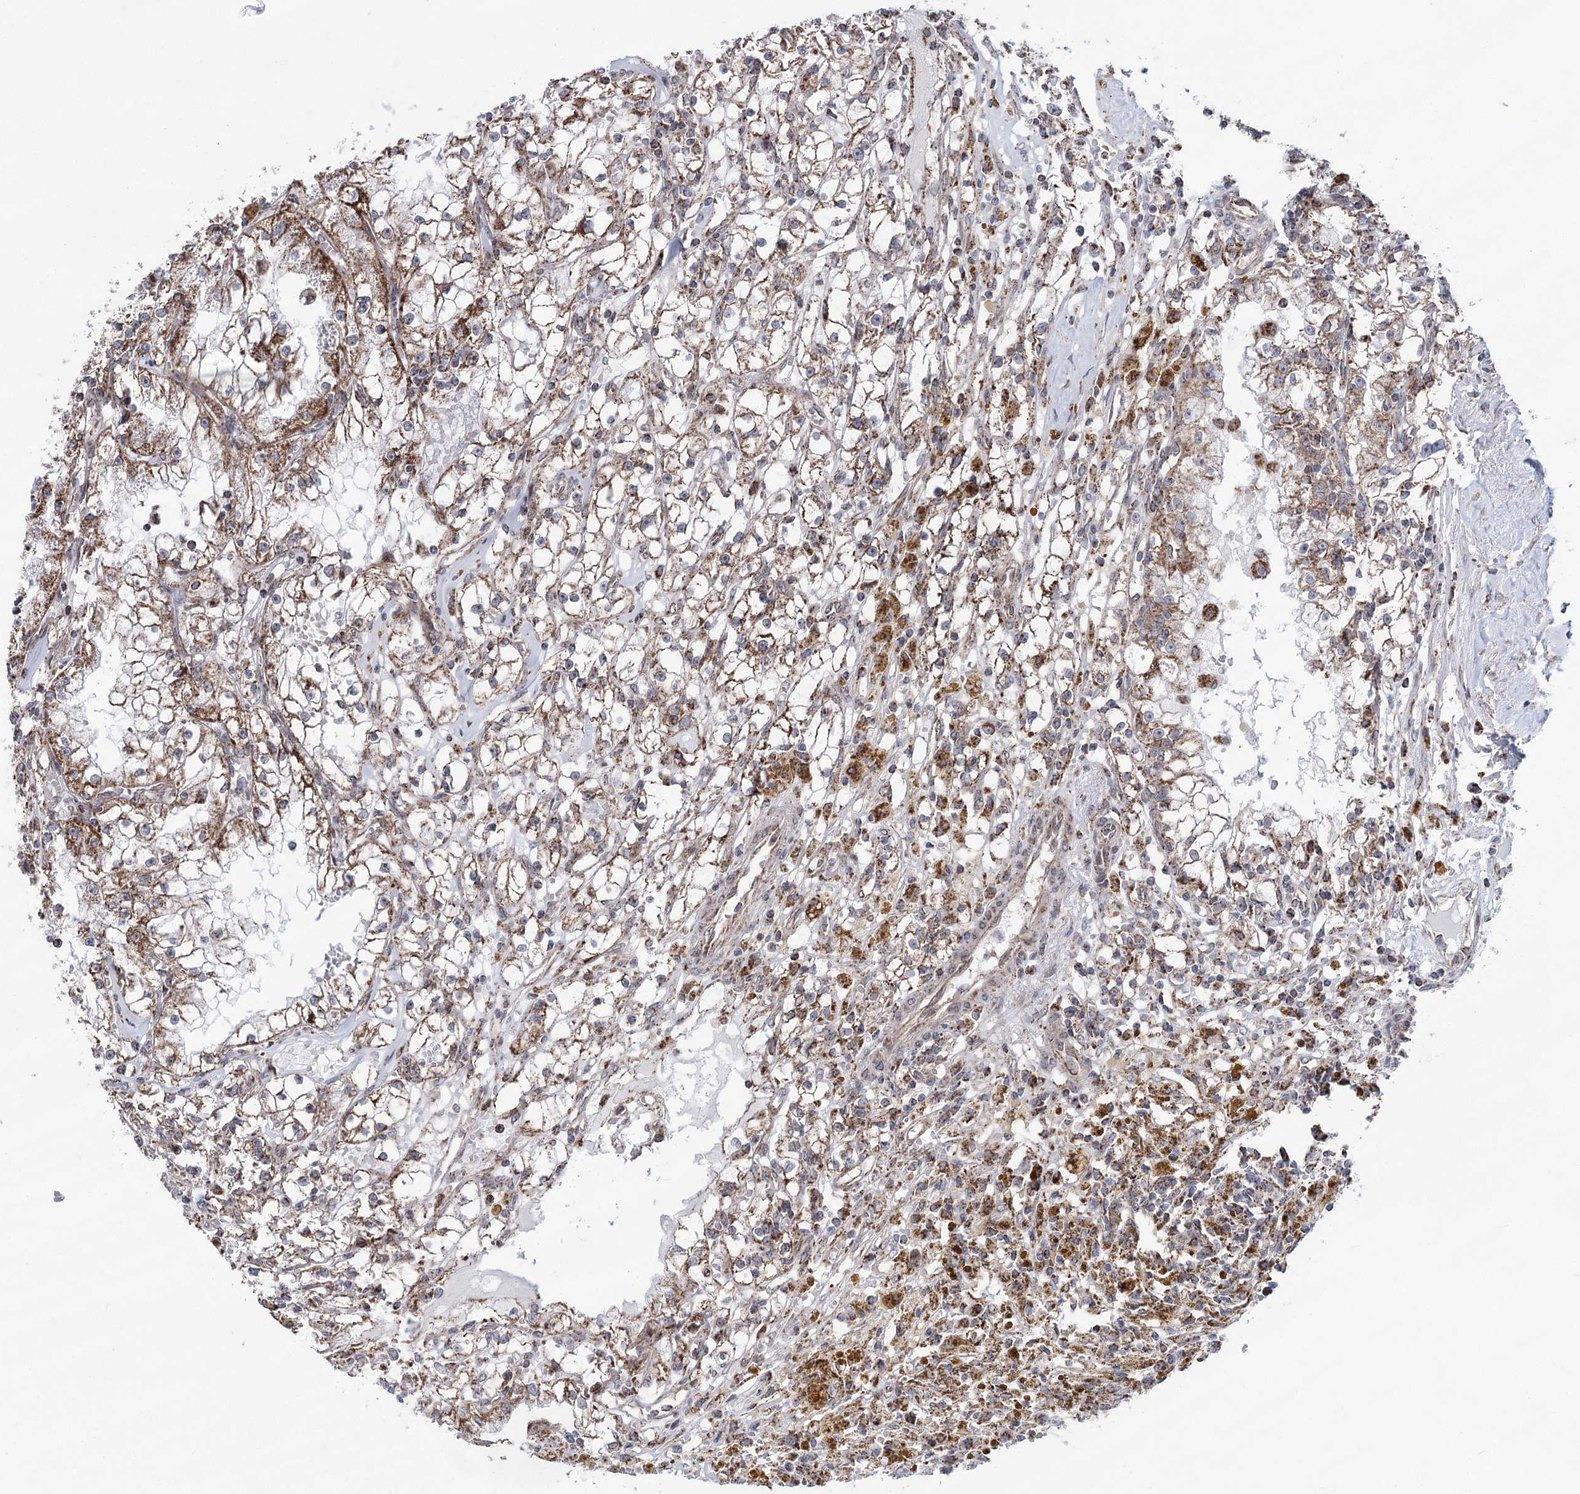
{"staining": {"intensity": "moderate", "quantity": ">75%", "location": "cytoplasmic/membranous"}, "tissue": "renal cancer", "cell_type": "Tumor cells", "image_type": "cancer", "snomed": [{"axis": "morphology", "description": "Adenocarcinoma, NOS"}, {"axis": "topography", "description": "Kidney"}], "caption": "Tumor cells show moderate cytoplasmic/membranous positivity in about >75% of cells in renal adenocarcinoma.", "gene": "CREB3L4", "patient": {"sex": "male", "age": 56}}